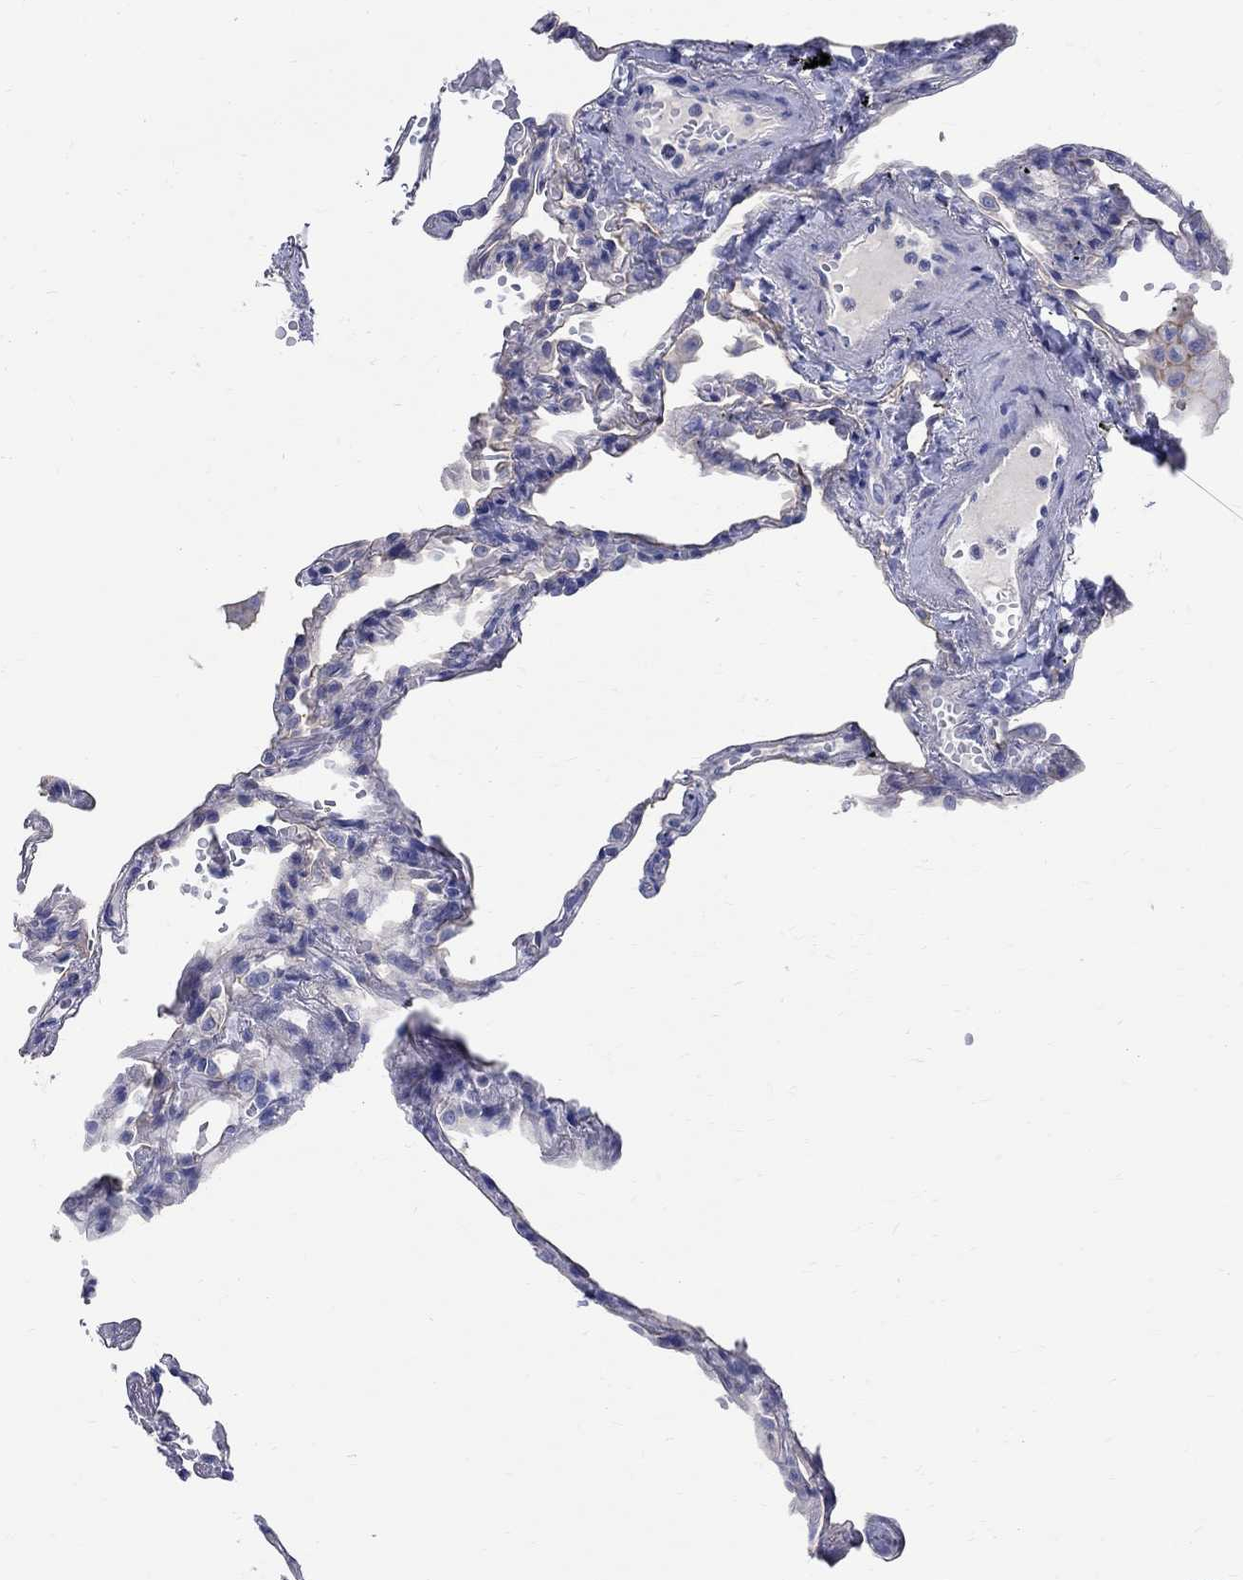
{"staining": {"intensity": "negative", "quantity": "none", "location": "none"}, "tissue": "lung", "cell_type": "Alveolar cells", "image_type": "normal", "snomed": [{"axis": "morphology", "description": "Normal tissue, NOS"}, {"axis": "topography", "description": "Lung"}], "caption": "The micrograph displays no significant staining in alveolar cells of lung.", "gene": "SOX2", "patient": {"sex": "male", "age": 78}}